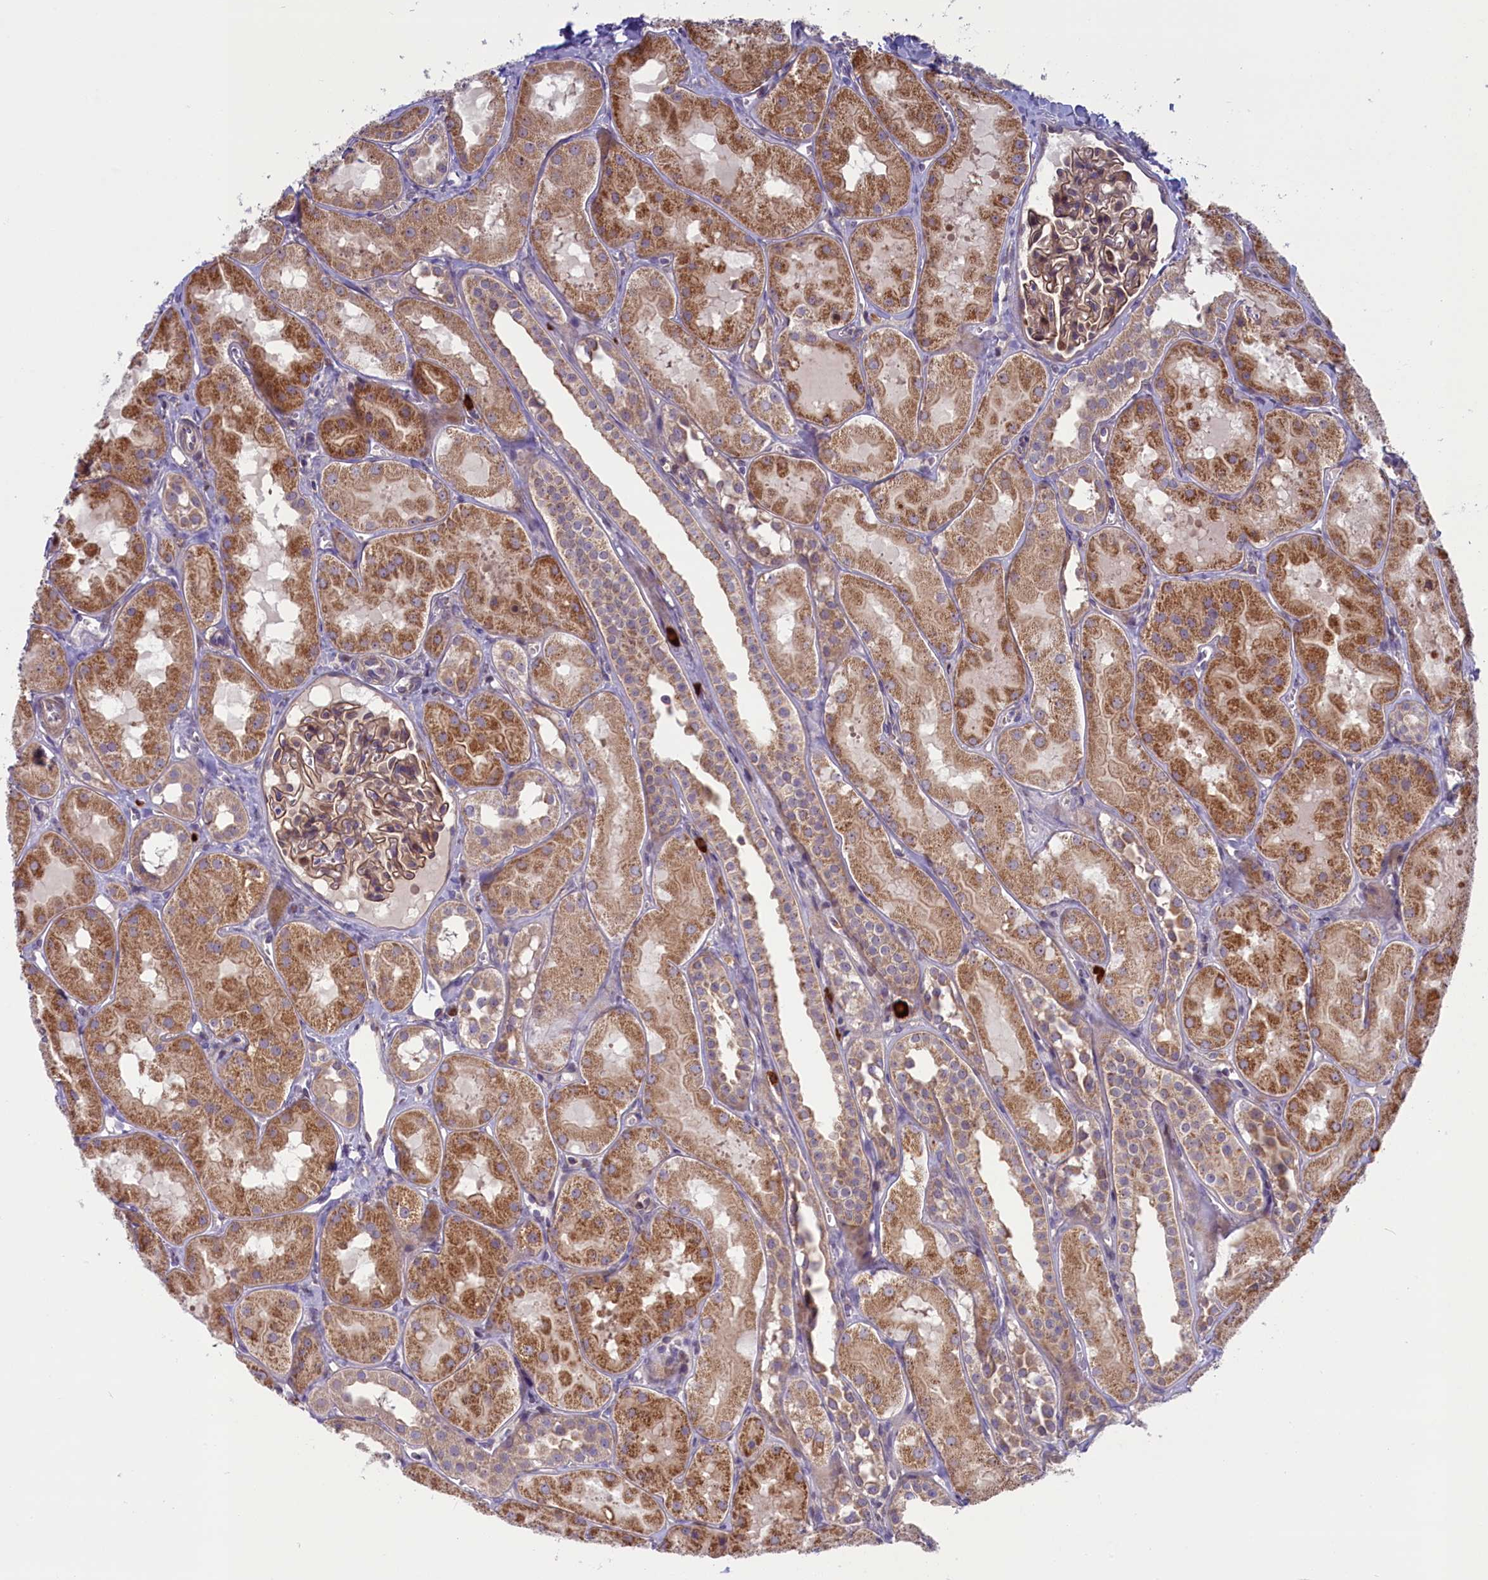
{"staining": {"intensity": "weak", "quantity": ">75%", "location": "cytoplasmic/membranous,nuclear"}, "tissue": "kidney", "cell_type": "Cells in glomeruli", "image_type": "normal", "snomed": [{"axis": "morphology", "description": "Normal tissue, NOS"}, {"axis": "topography", "description": "Kidney"}, {"axis": "topography", "description": "Urinary bladder"}], "caption": "Human kidney stained with a brown dye exhibits weak cytoplasmic/membranous,nuclear positive expression in approximately >75% of cells in glomeruli.", "gene": "CCL23", "patient": {"sex": "male", "age": 16}}